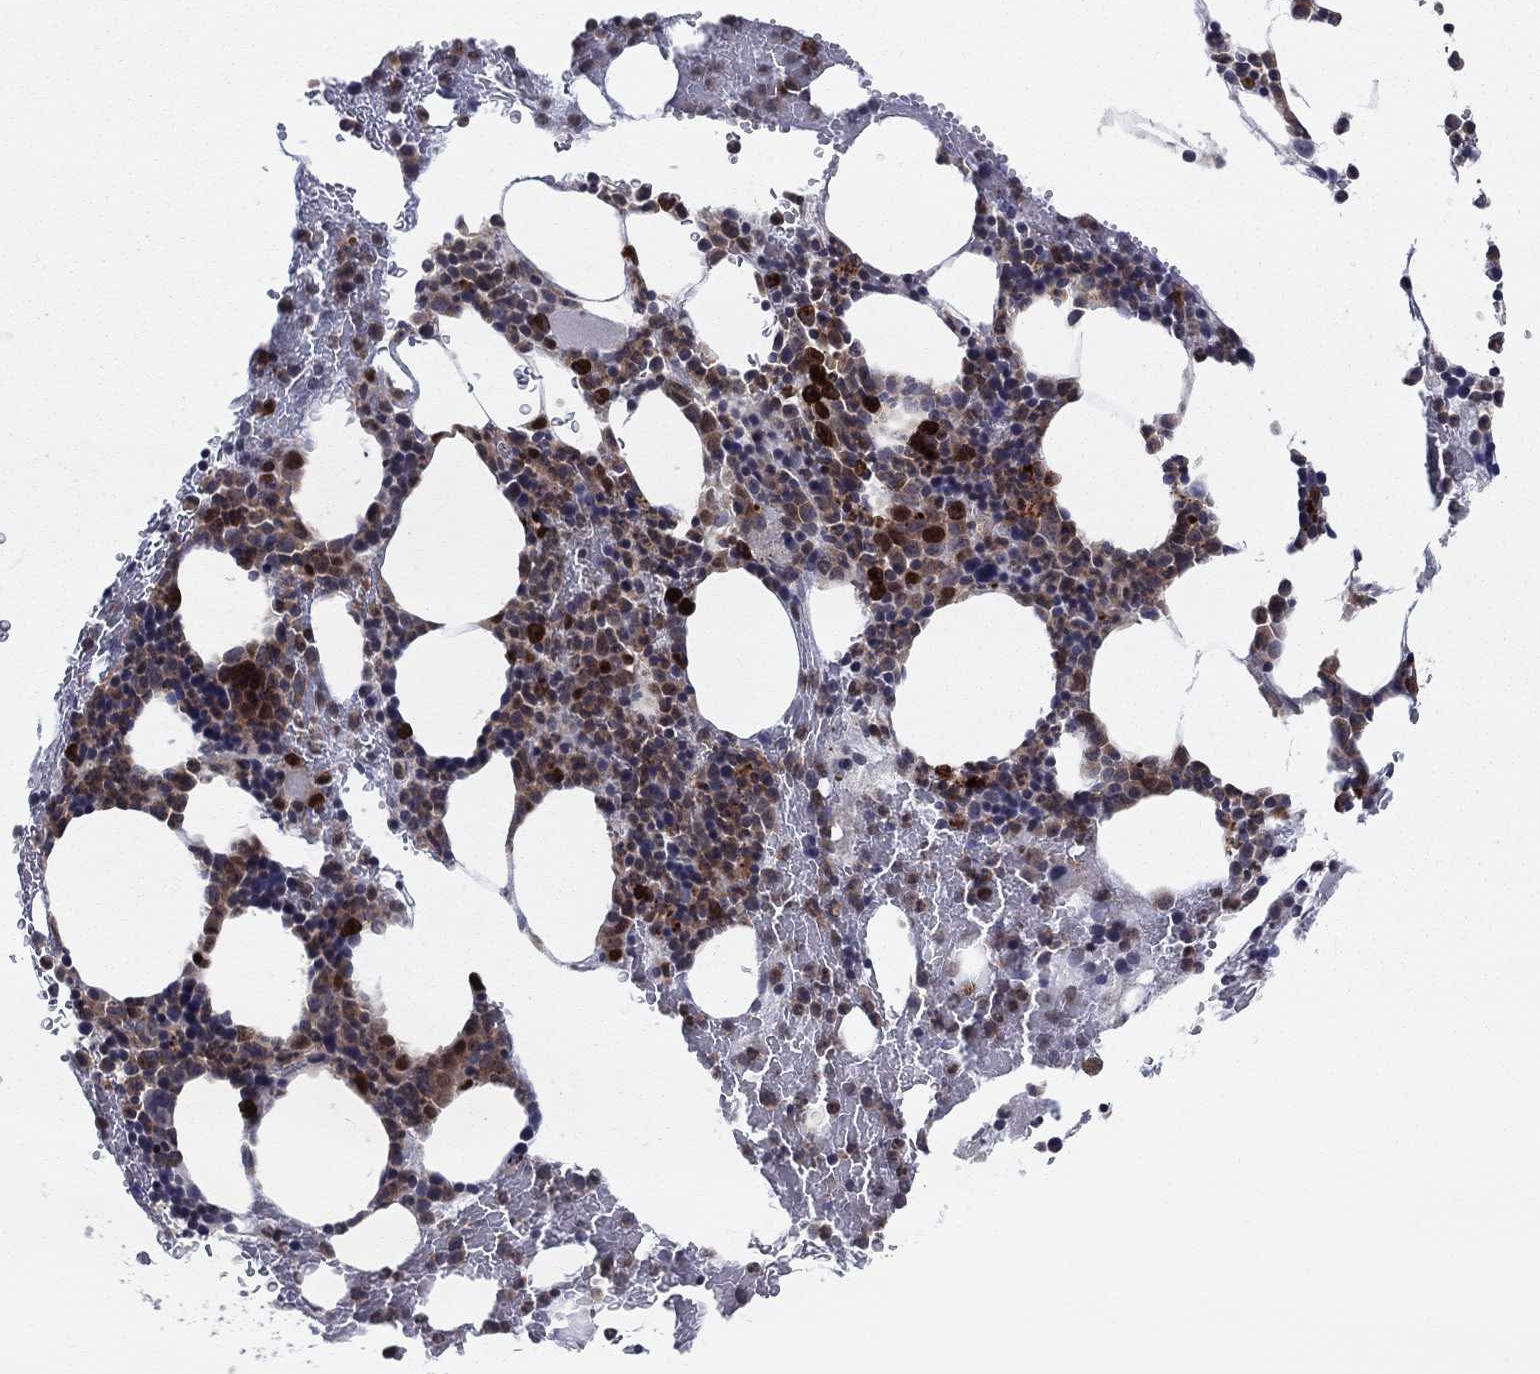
{"staining": {"intensity": "strong", "quantity": "<25%", "location": "nuclear"}, "tissue": "bone marrow", "cell_type": "Hematopoietic cells", "image_type": "normal", "snomed": [{"axis": "morphology", "description": "Normal tissue, NOS"}, {"axis": "topography", "description": "Bone marrow"}], "caption": "Protein staining of normal bone marrow exhibits strong nuclear positivity in approximately <25% of hematopoietic cells.", "gene": "ZNHIT3", "patient": {"sex": "male", "age": 83}}